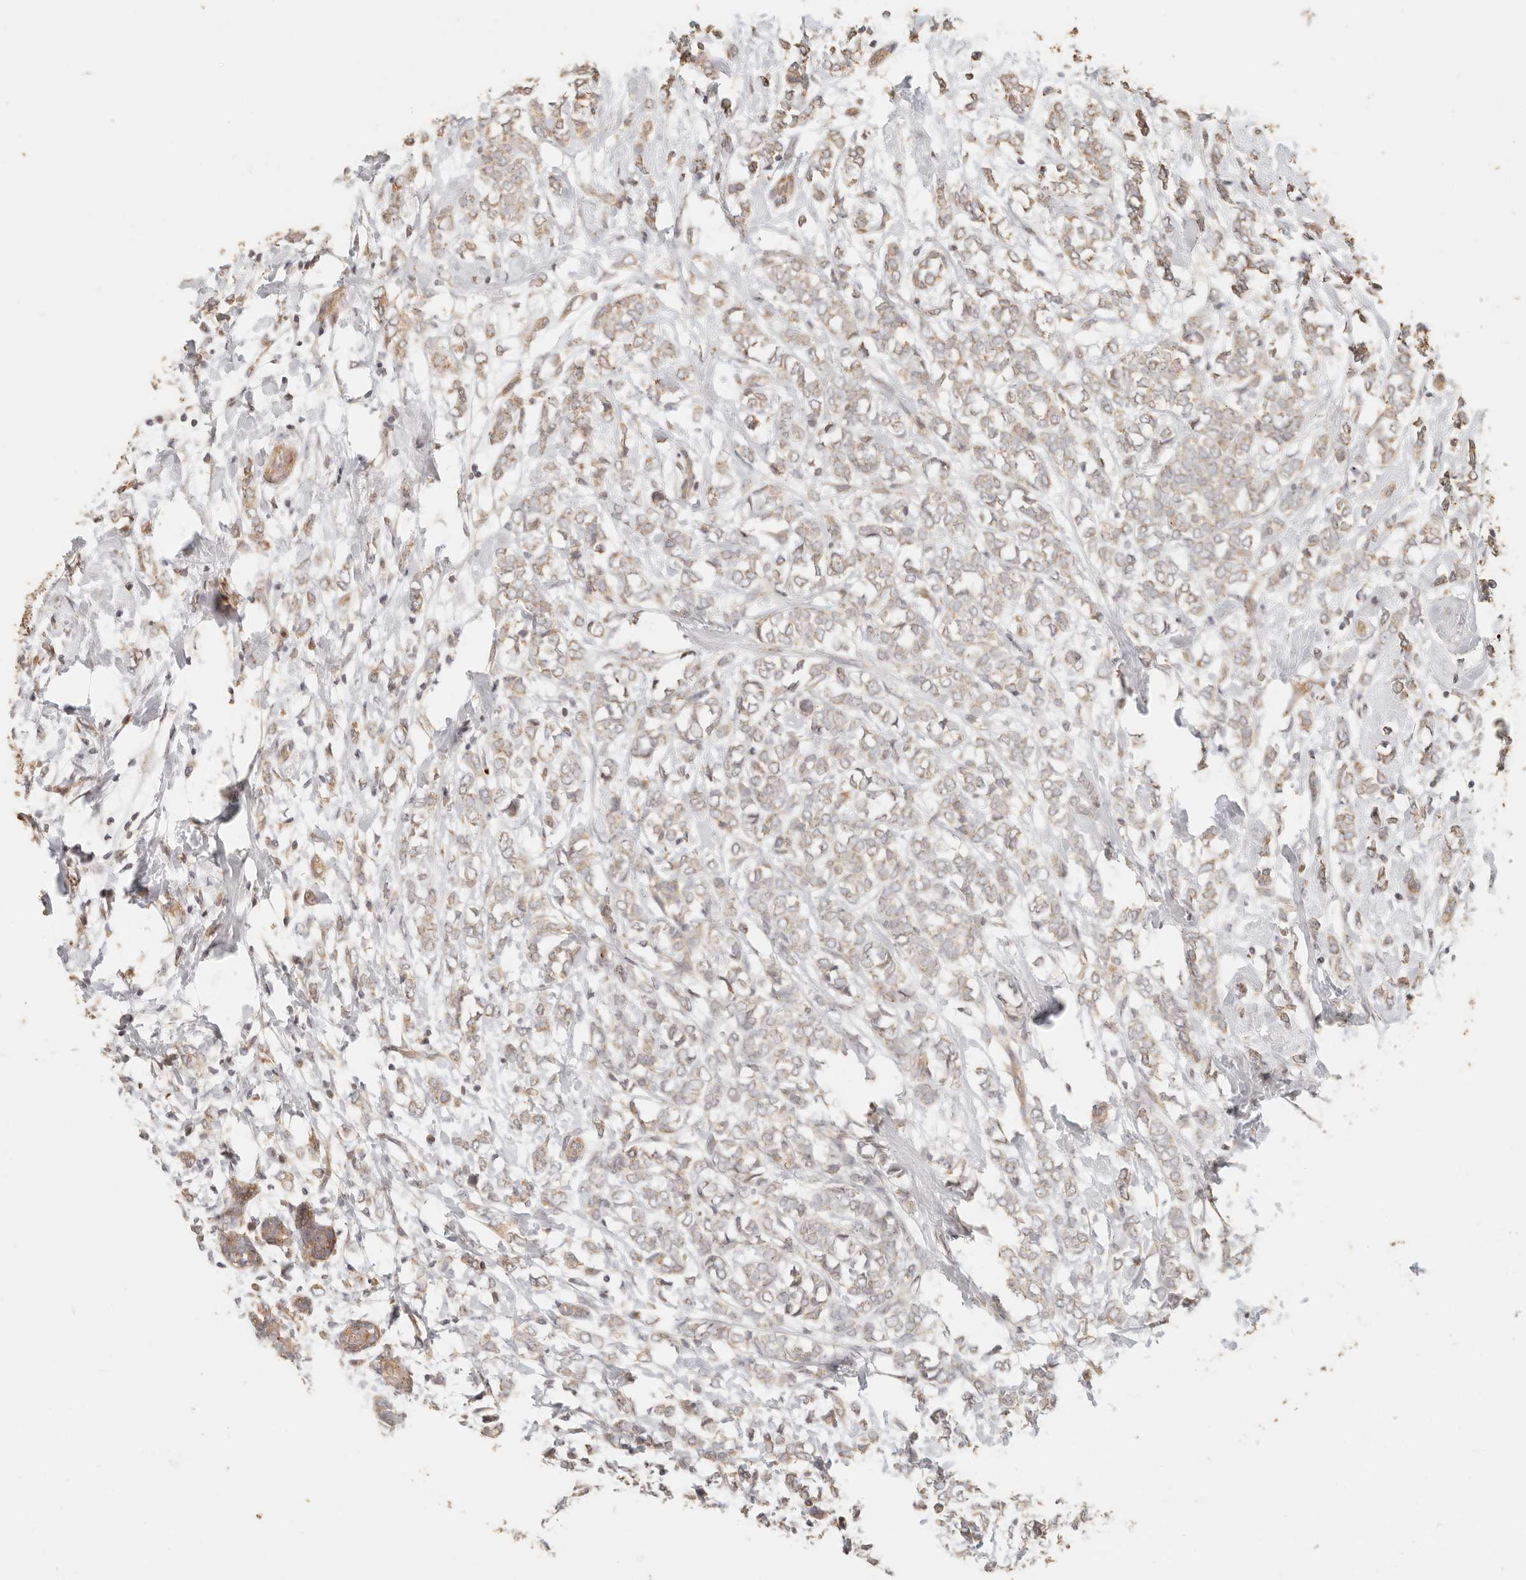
{"staining": {"intensity": "weak", "quantity": "25%-75%", "location": "cytoplasmic/membranous"}, "tissue": "breast cancer", "cell_type": "Tumor cells", "image_type": "cancer", "snomed": [{"axis": "morphology", "description": "Normal tissue, NOS"}, {"axis": "morphology", "description": "Lobular carcinoma"}, {"axis": "topography", "description": "Breast"}], "caption": "A micrograph of breast cancer (lobular carcinoma) stained for a protein displays weak cytoplasmic/membranous brown staining in tumor cells.", "gene": "PTPN22", "patient": {"sex": "female", "age": 47}}